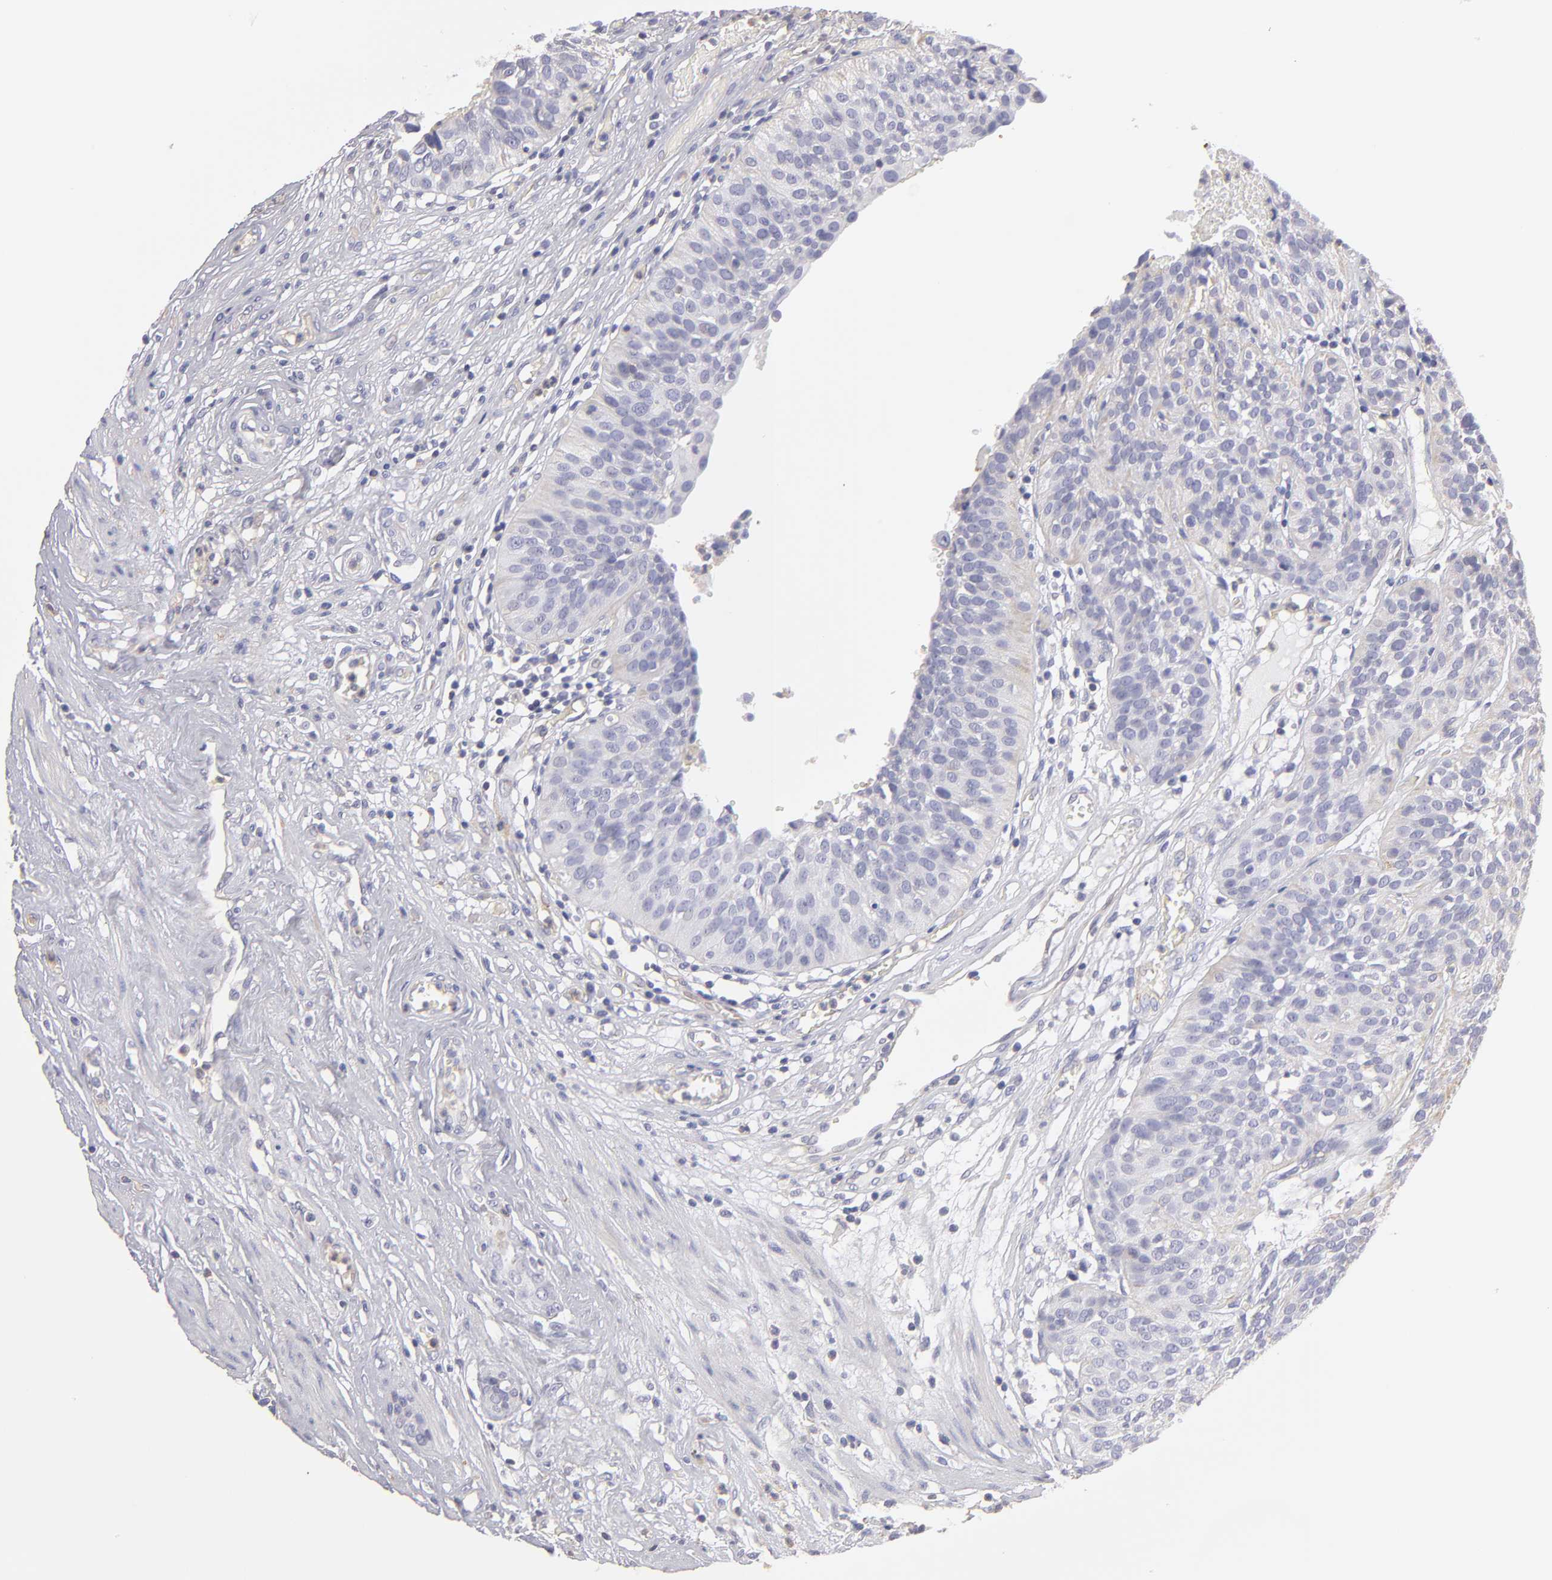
{"staining": {"intensity": "negative", "quantity": "none", "location": "none"}, "tissue": "urothelial cancer", "cell_type": "Tumor cells", "image_type": "cancer", "snomed": [{"axis": "morphology", "description": "Urothelial carcinoma, High grade"}, {"axis": "topography", "description": "Urinary bladder"}], "caption": "A photomicrograph of human urothelial carcinoma (high-grade) is negative for staining in tumor cells. (DAB immunohistochemistry visualized using brightfield microscopy, high magnification).", "gene": "ABCB1", "patient": {"sex": "male", "age": 56}}